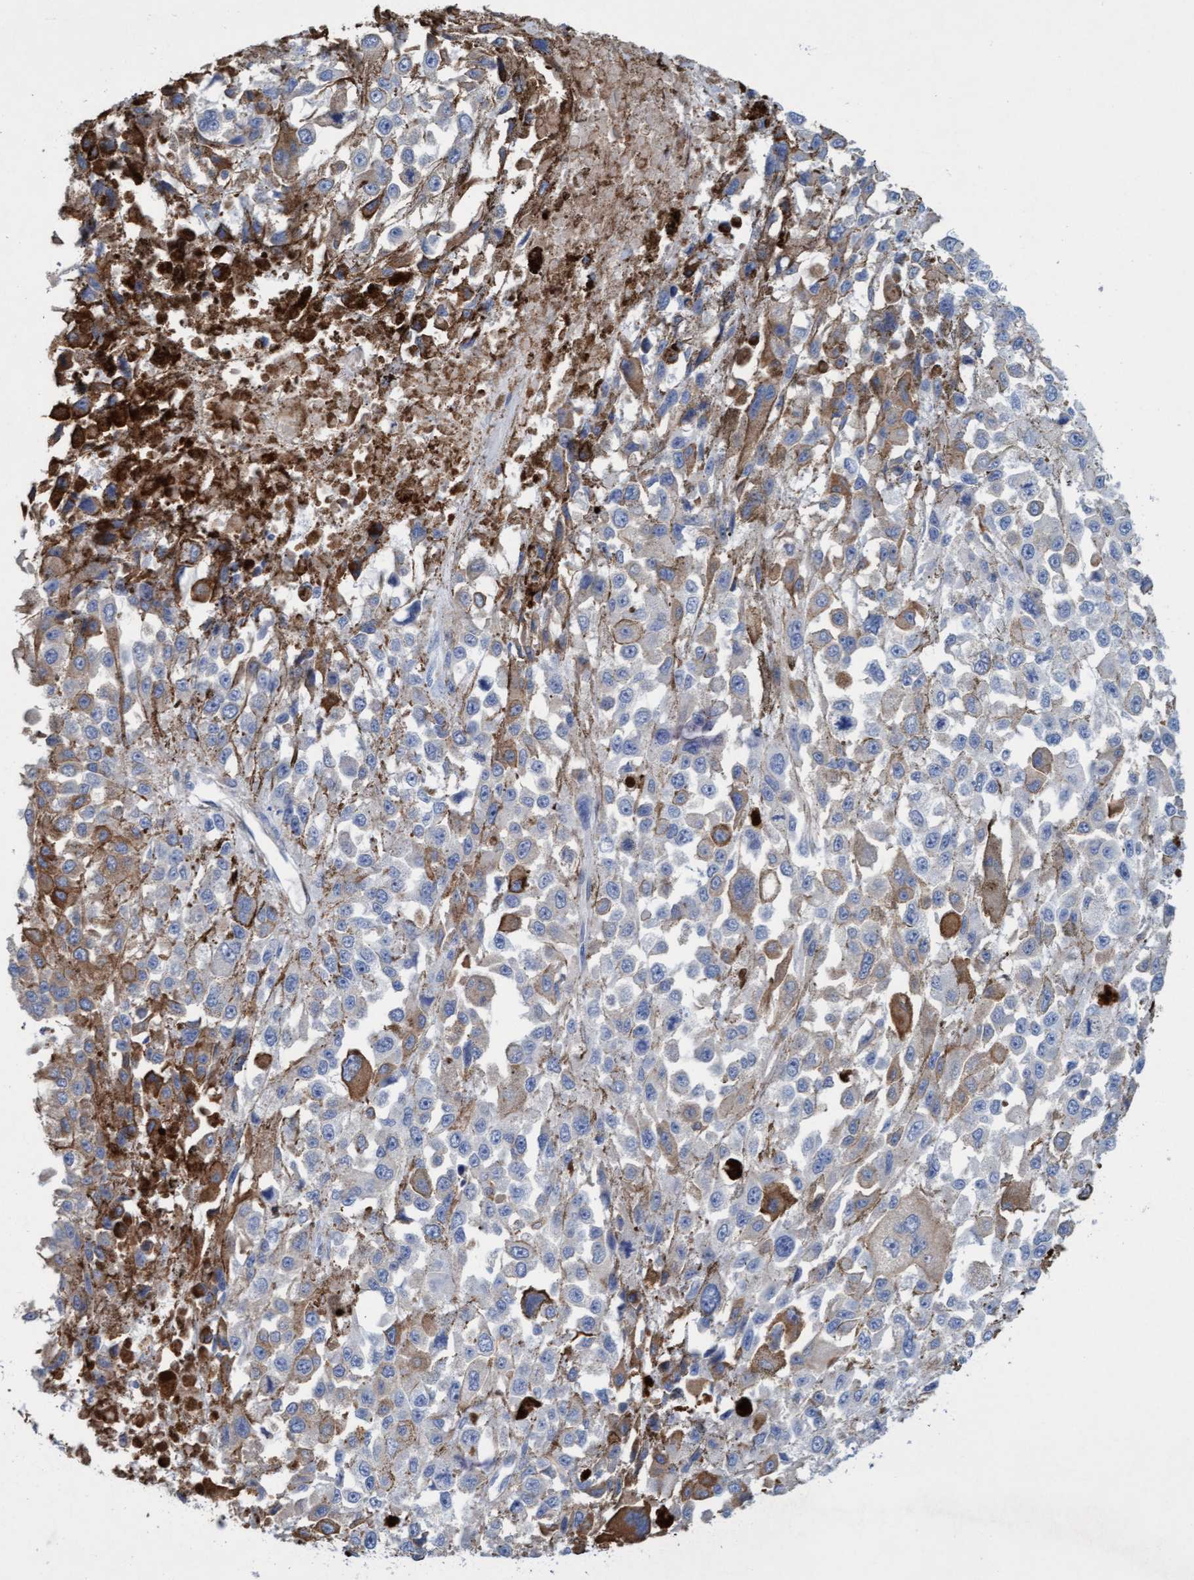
{"staining": {"intensity": "negative", "quantity": "none", "location": "none"}, "tissue": "melanoma", "cell_type": "Tumor cells", "image_type": "cancer", "snomed": [{"axis": "morphology", "description": "Malignant melanoma, Metastatic site"}, {"axis": "topography", "description": "Lymph node"}], "caption": "Histopathology image shows no significant protein staining in tumor cells of malignant melanoma (metastatic site).", "gene": "SIGIRR", "patient": {"sex": "male", "age": 59}}